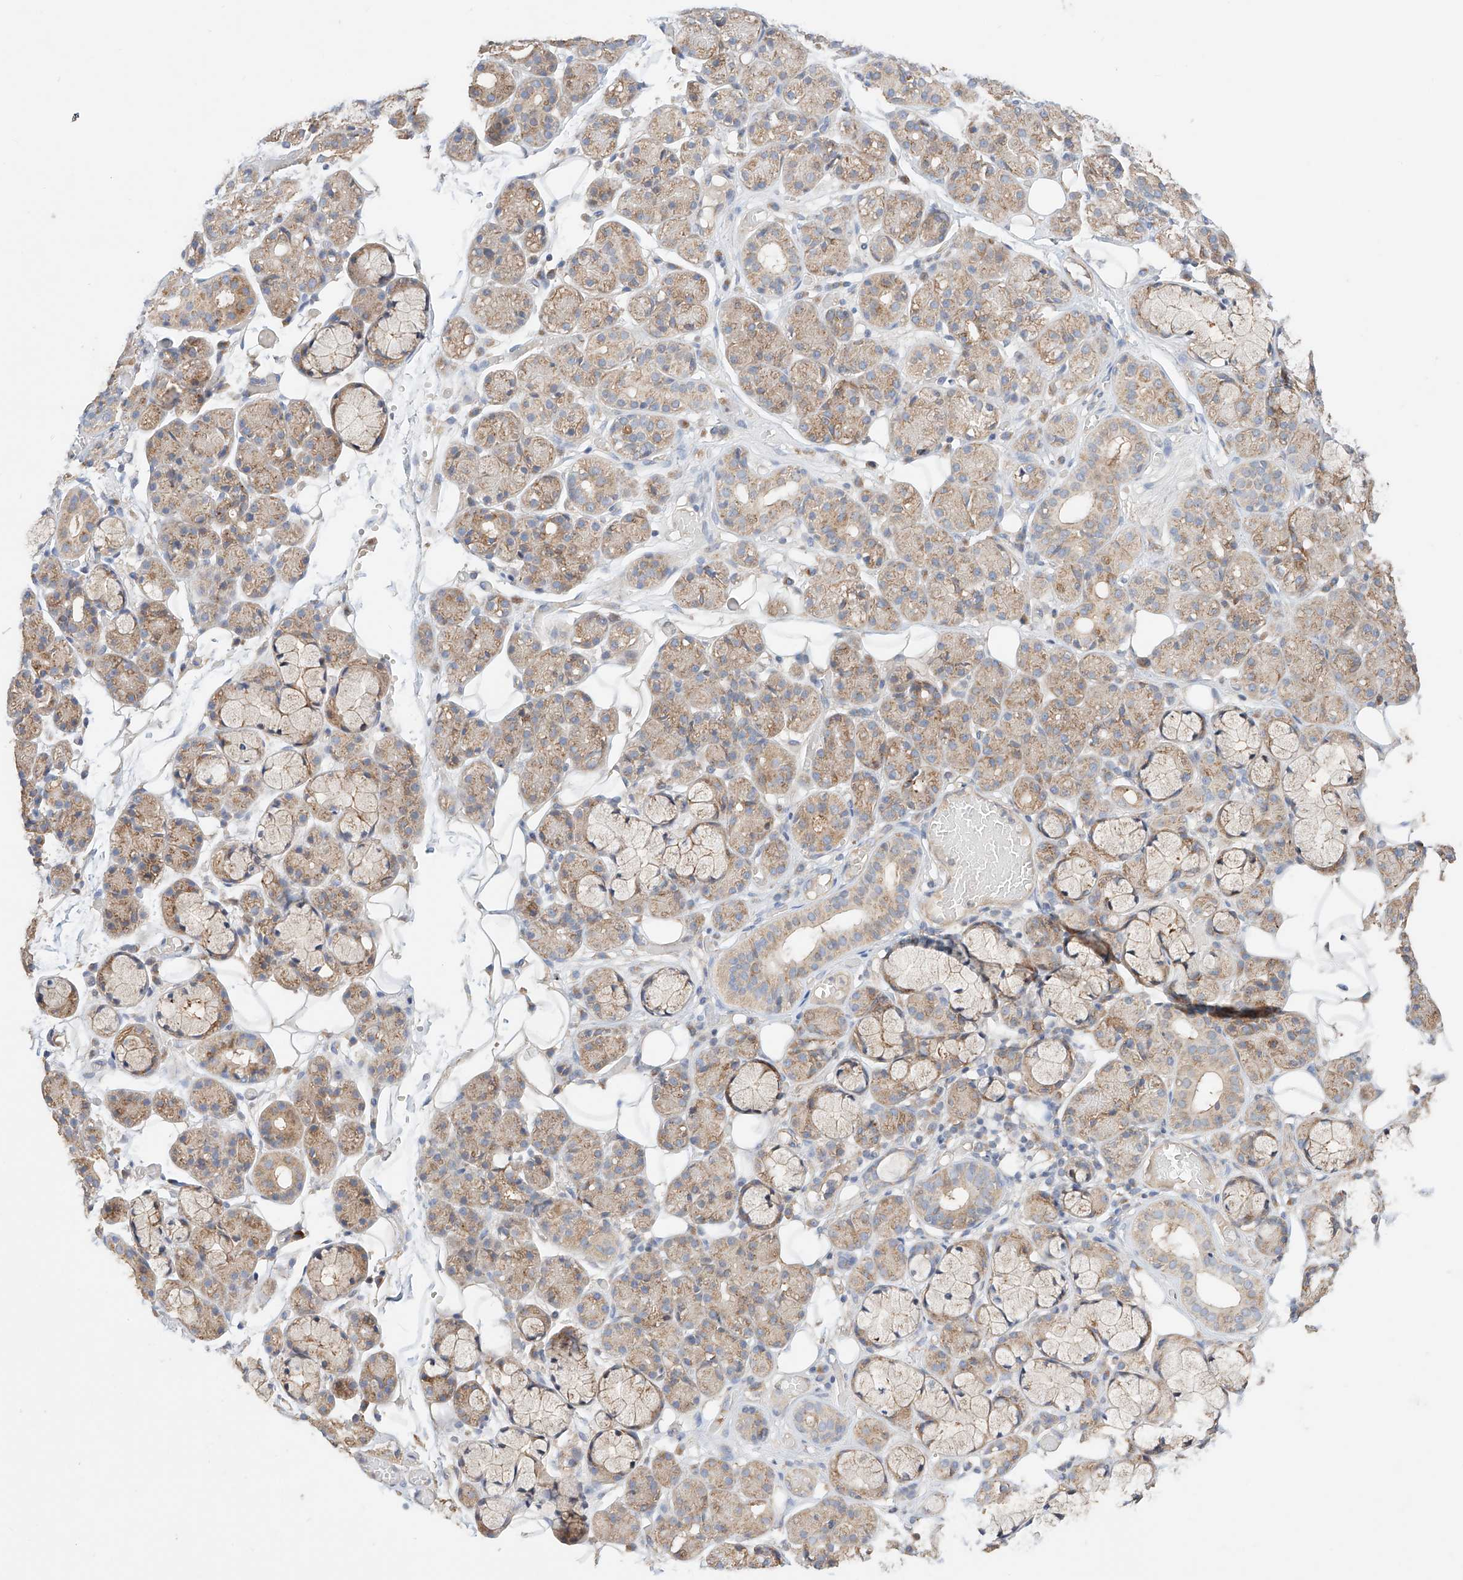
{"staining": {"intensity": "moderate", "quantity": "25%-75%", "location": "cytoplasmic/membranous"}, "tissue": "salivary gland", "cell_type": "Glandular cells", "image_type": "normal", "snomed": [{"axis": "morphology", "description": "Normal tissue, NOS"}, {"axis": "topography", "description": "Salivary gland"}], "caption": "Immunohistochemistry staining of unremarkable salivary gland, which exhibits medium levels of moderate cytoplasmic/membranous staining in about 25%-75% of glandular cells indicating moderate cytoplasmic/membranous protein positivity. The staining was performed using DAB (brown) for protein detection and nuclei were counterstained in hematoxylin (blue).", "gene": "MOSPD1", "patient": {"sex": "male", "age": 63}}